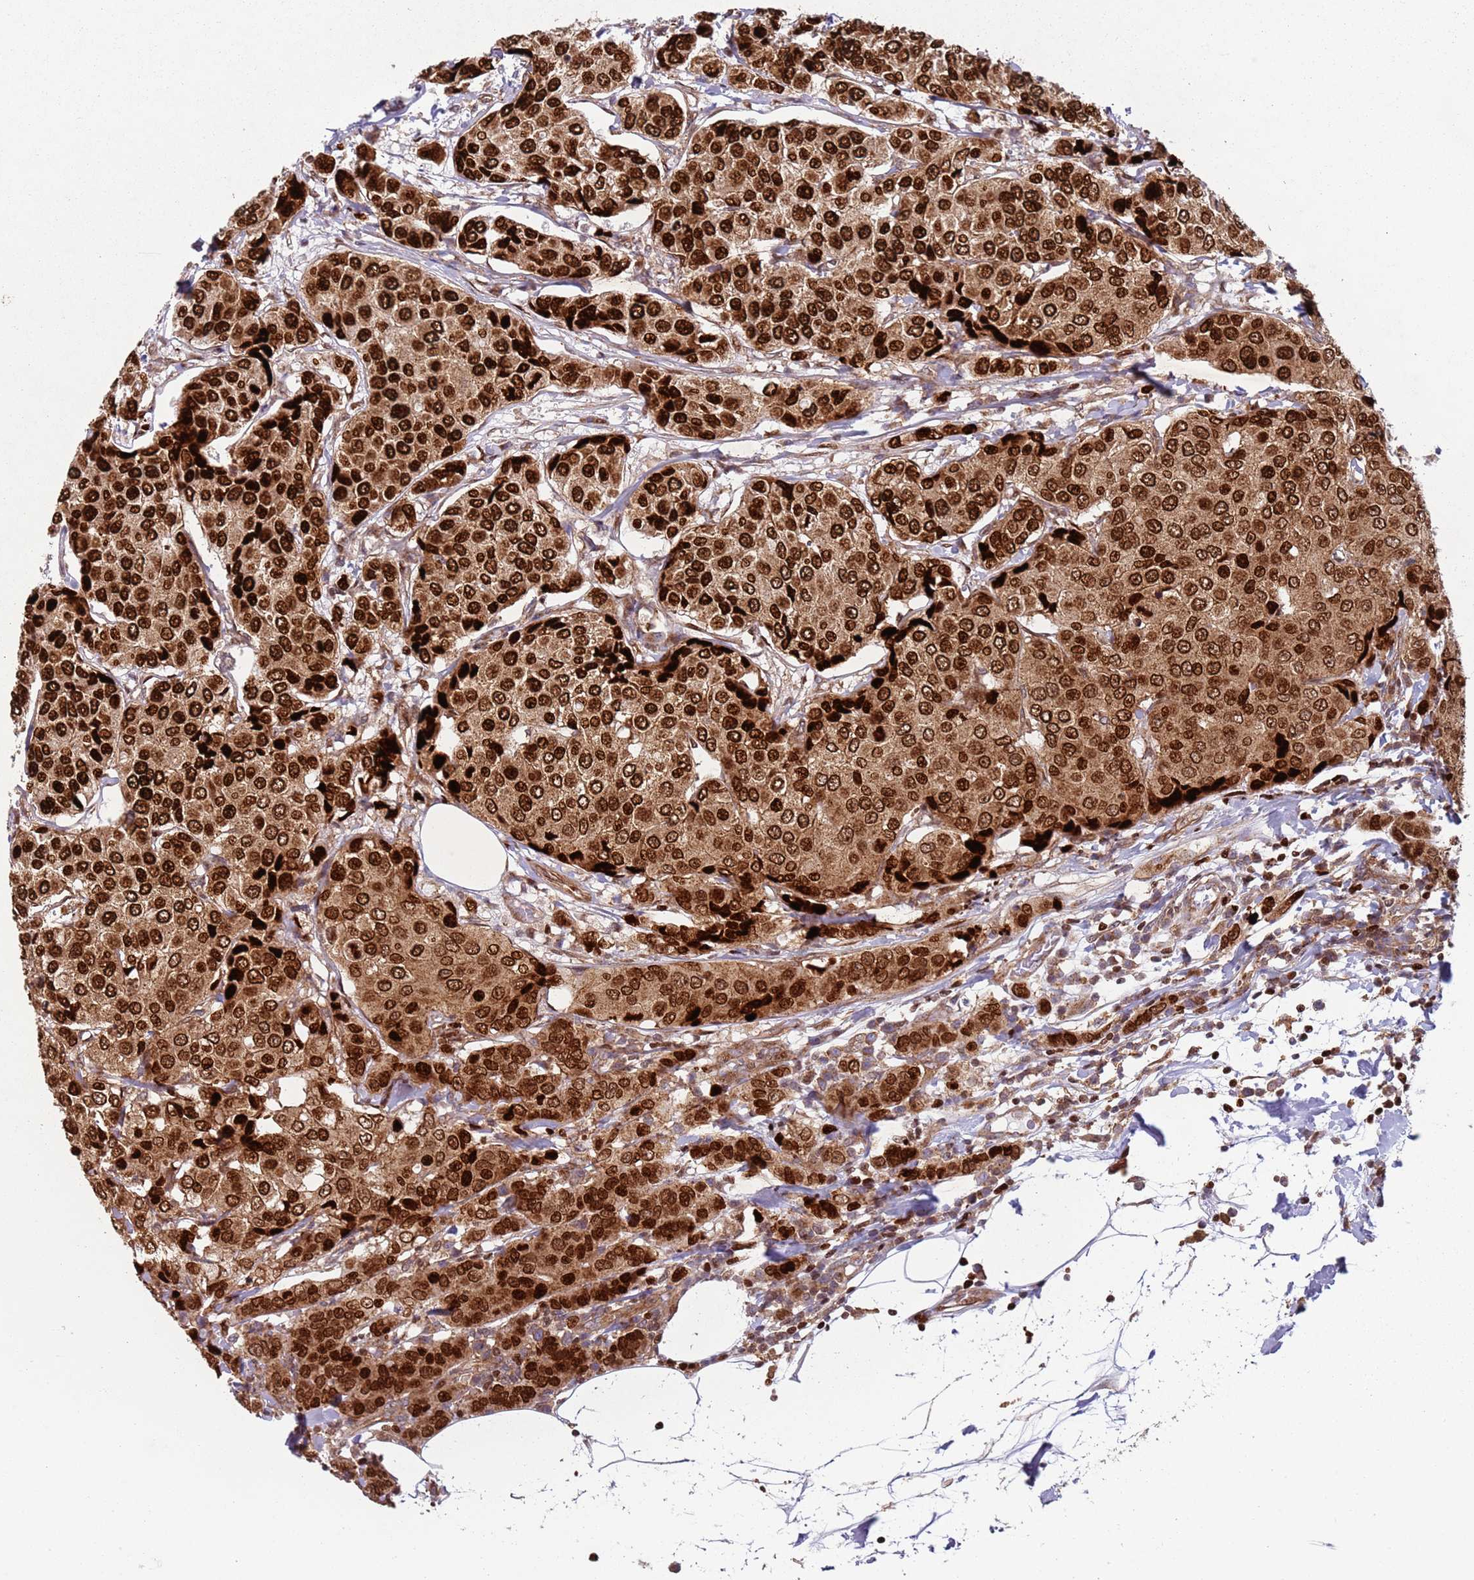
{"staining": {"intensity": "strong", "quantity": ">75%", "location": "cytoplasmic/membranous,nuclear"}, "tissue": "breast cancer", "cell_type": "Tumor cells", "image_type": "cancer", "snomed": [{"axis": "morphology", "description": "Duct carcinoma"}, {"axis": "topography", "description": "Breast"}], "caption": "A high-resolution histopathology image shows immunohistochemistry staining of breast cancer (infiltrating ductal carcinoma), which reveals strong cytoplasmic/membranous and nuclear staining in approximately >75% of tumor cells.", "gene": "HNRNPLL", "patient": {"sex": "female", "age": 55}}